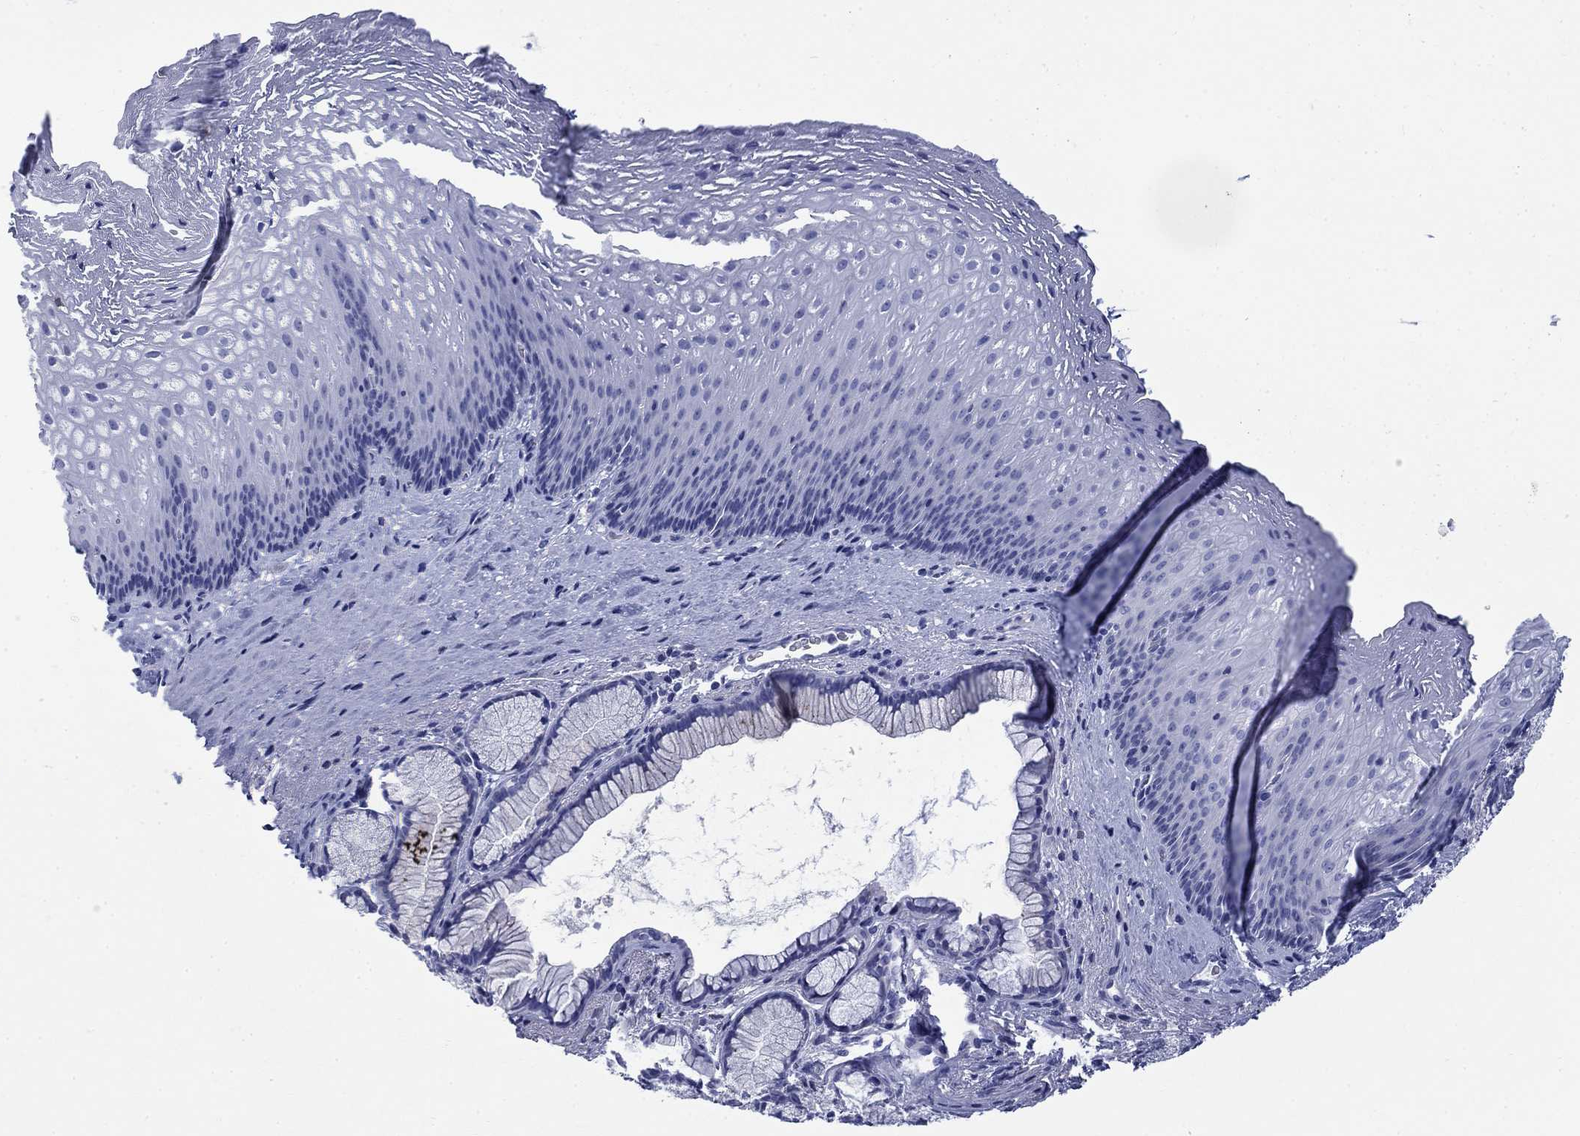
{"staining": {"intensity": "negative", "quantity": "none", "location": "none"}, "tissue": "esophagus", "cell_type": "Squamous epithelial cells", "image_type": "normal", "snomed": [{"axis": "morphology", "description": "Normal tissue, NOS"}, {"axis": "topography", "description": "Esophagus"}], "caption": "IHC of unremarkable esophagus displays no staining in squamous epithelial cells.", "gene": "IGF2BP3", "patient": {"sex": "male", "age": 76}}